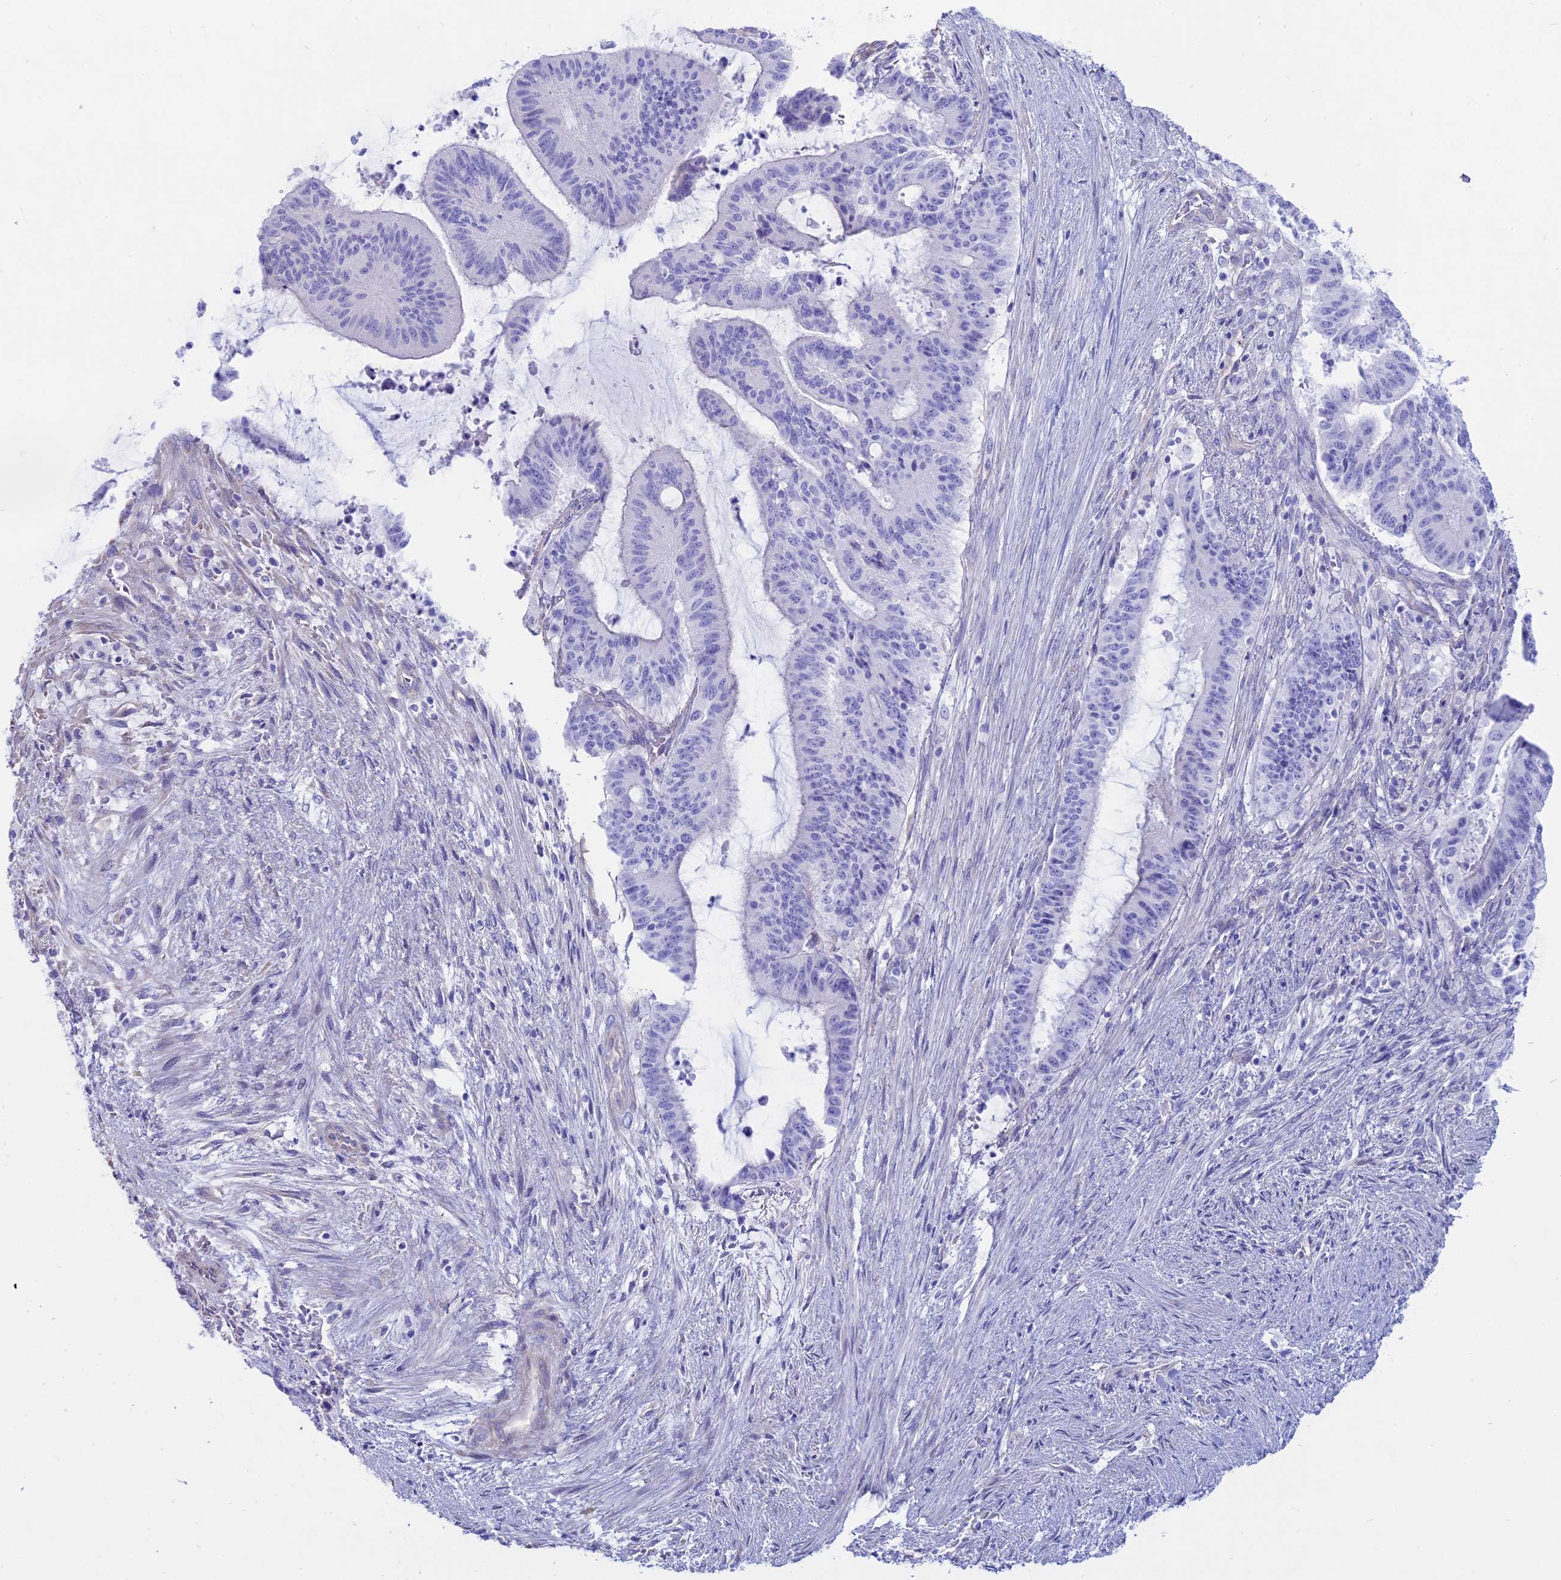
{"staining": {"intensity": "negative", "quantity": "none", "location": "none"}, "tissue": "liver cancer", "cell_type": "Tumor cells", "image_type": "cancer", "snomed": [{"axis": "morphology", "description": "Normal tissue, NOS"}, {"axis": "morphology", "description": "Cholangiocarcinoma"}, {"axis": "topography", "description": "Liver"}, {"axis": "topography", "description": "Peripheral nerve tissue"}], "caption": "IHC image of cholangiocarcinoma (liver) stained for a protein (brown), which reveals no staining in tumor cells. (DAB (3,3'-diaminobenzidine) immunohistochemistry with hematoxylin counter stain).", "gene": "OR2AE1", "patient": {"sex": "female", "age": 73}}